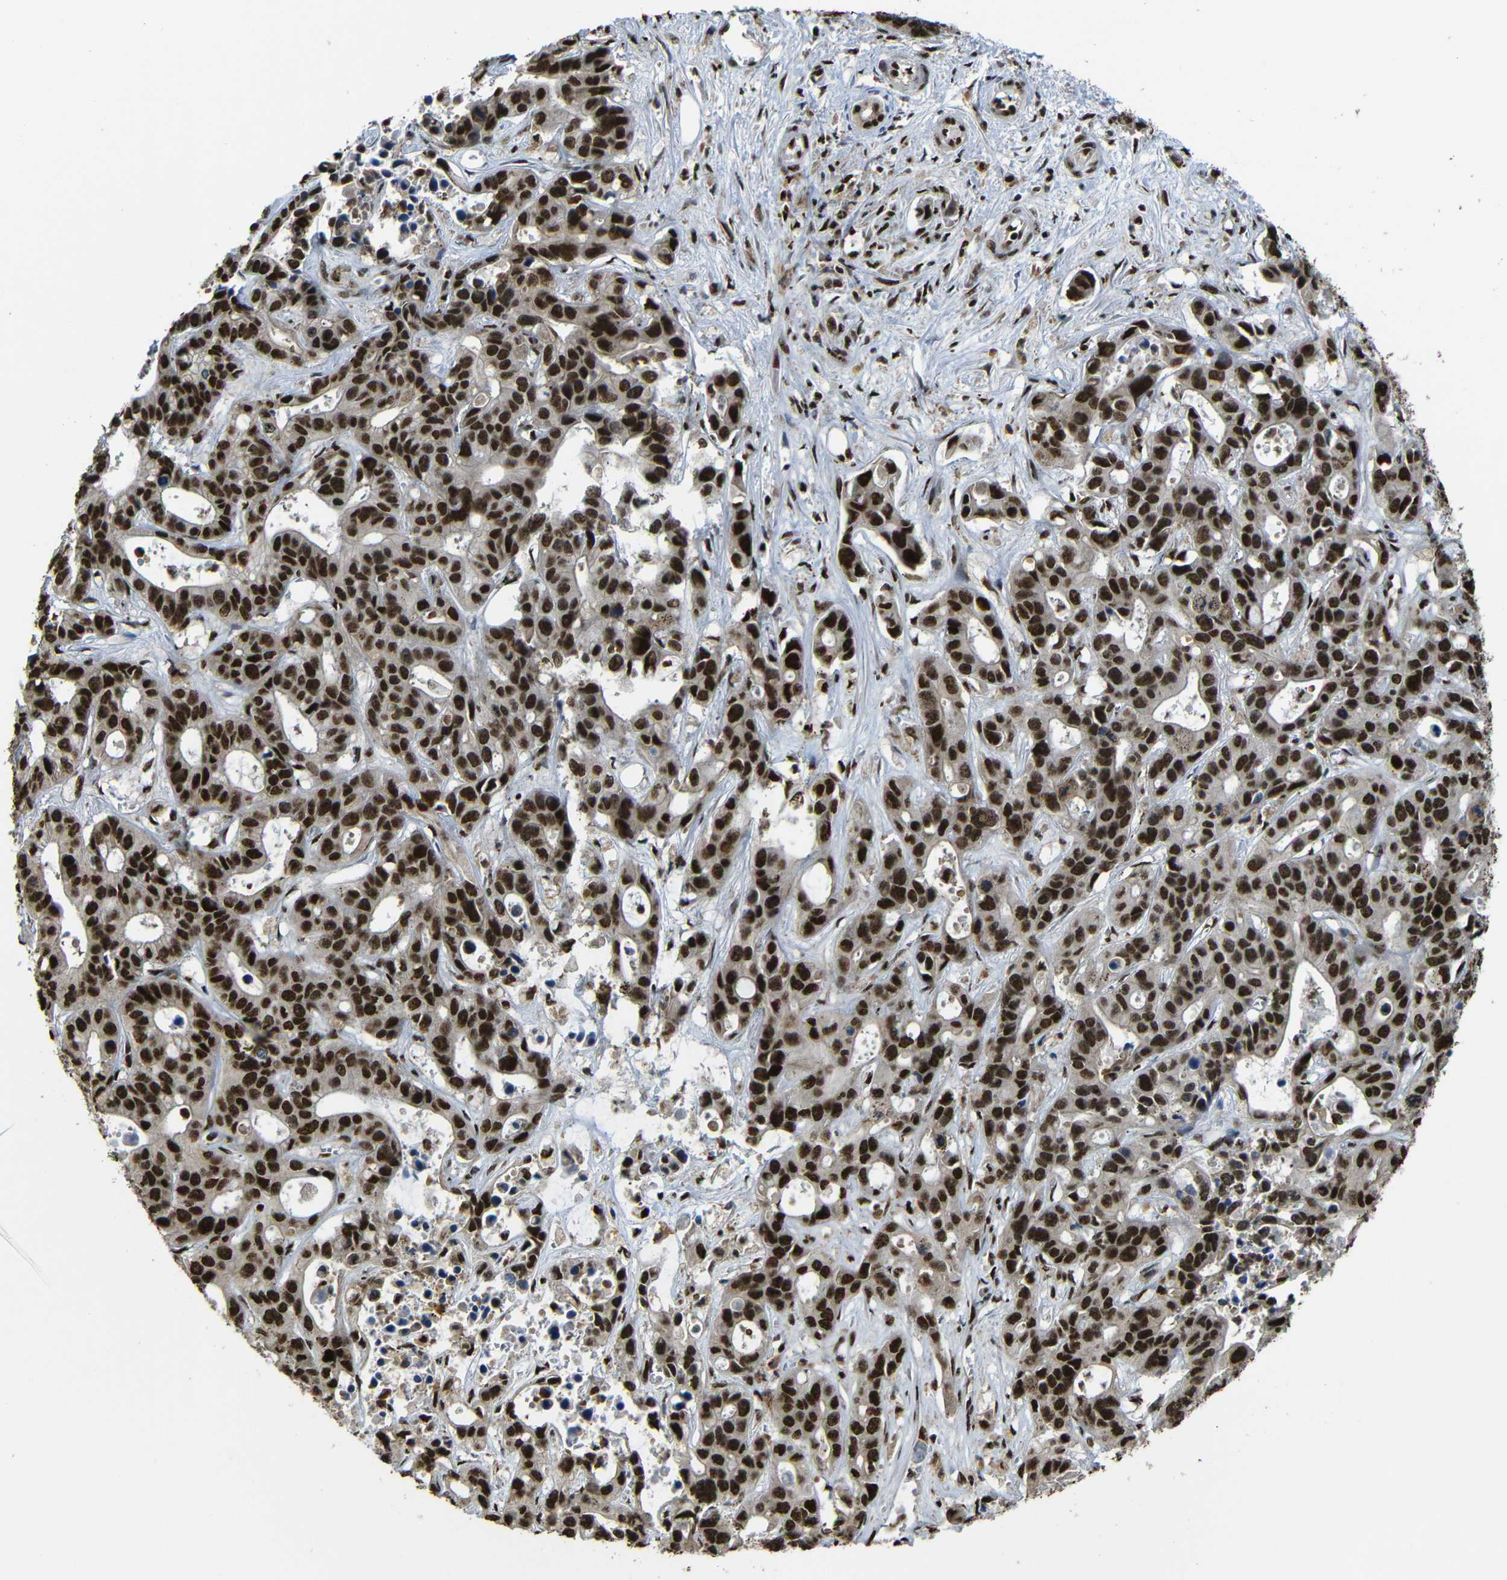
{"staining": {"intensity": "strong", "quantity": ">75%", "location": "cytoplasmic/membranous,nuclear"}, "tissue": "liver cancer", "cell_type": "Tumor cells", "image_type": "cancer", "snomed": [{"axis": "morphology", "description": "Cholangiocarcinoma"}, {"axis": "topography", "description": "Liver"}], "caption": "DAB immunohistochemical staining of human liver cancer shows strong cytoplasmic/membranous and nuclear protein expression in about >75% of tumor cells. Ihc stains the protein of interest in brown and the nuclei are stained blue.", "gene": "TCF7L2", "patient": {"sex": "female", "age": 65}}